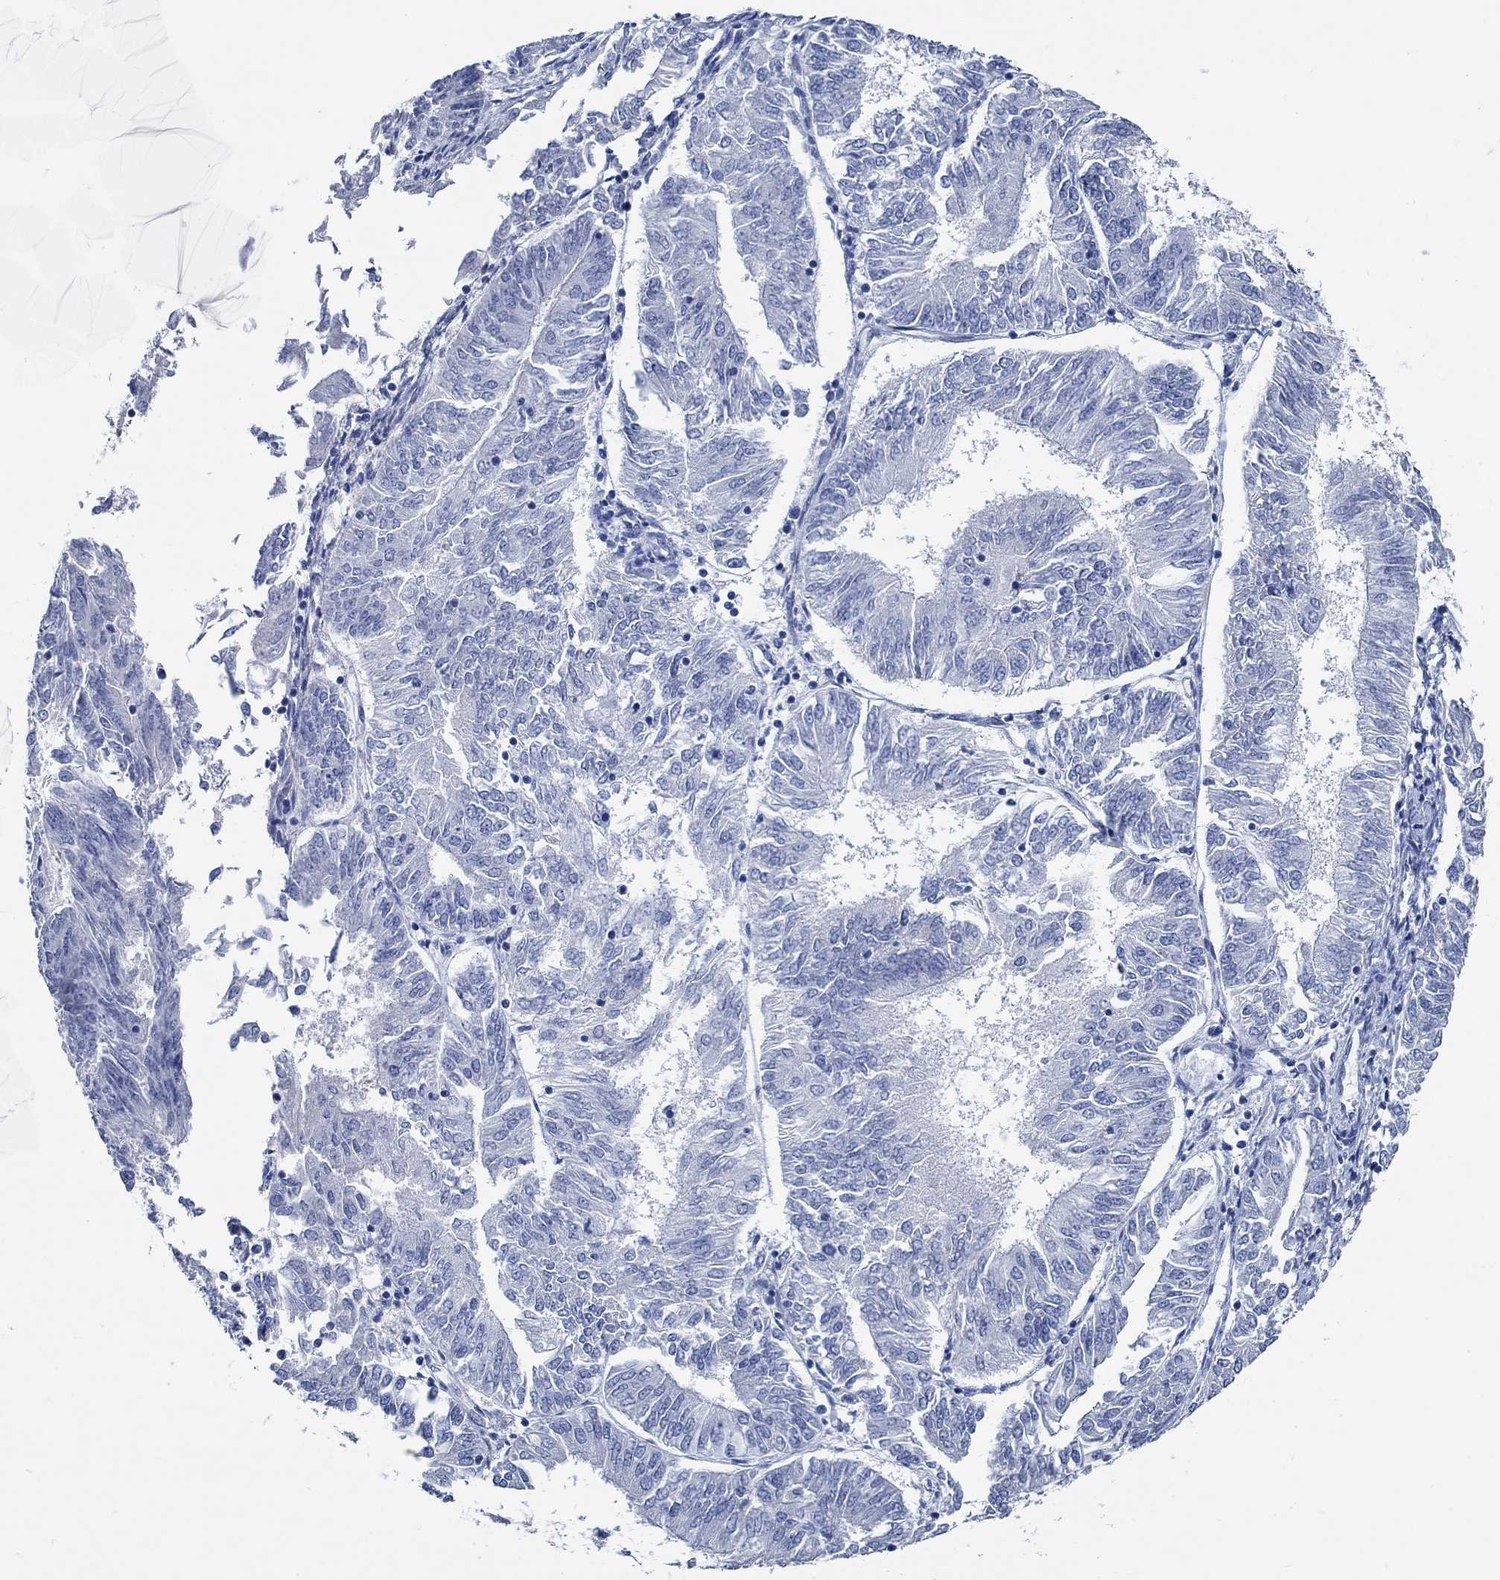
{"staining": {"intensity": "negative", "quantity": "none", "location": "none"}, "tissue": "endometrial cancer", "cell_type": "Tumor cells", "image_type": "cancer", "snomed": [{"axis": "morphology", "description": "Adenocarcinoma, NOS"}, {"axis": "topography", "description": "Endometrium"}], "caption": "This is an immunohistochemistry micrograph of human endometrial cancer. There is no expression in tumor cells.", "gene": "HECW2", "patient": {"sex": "female", "age": 58}}